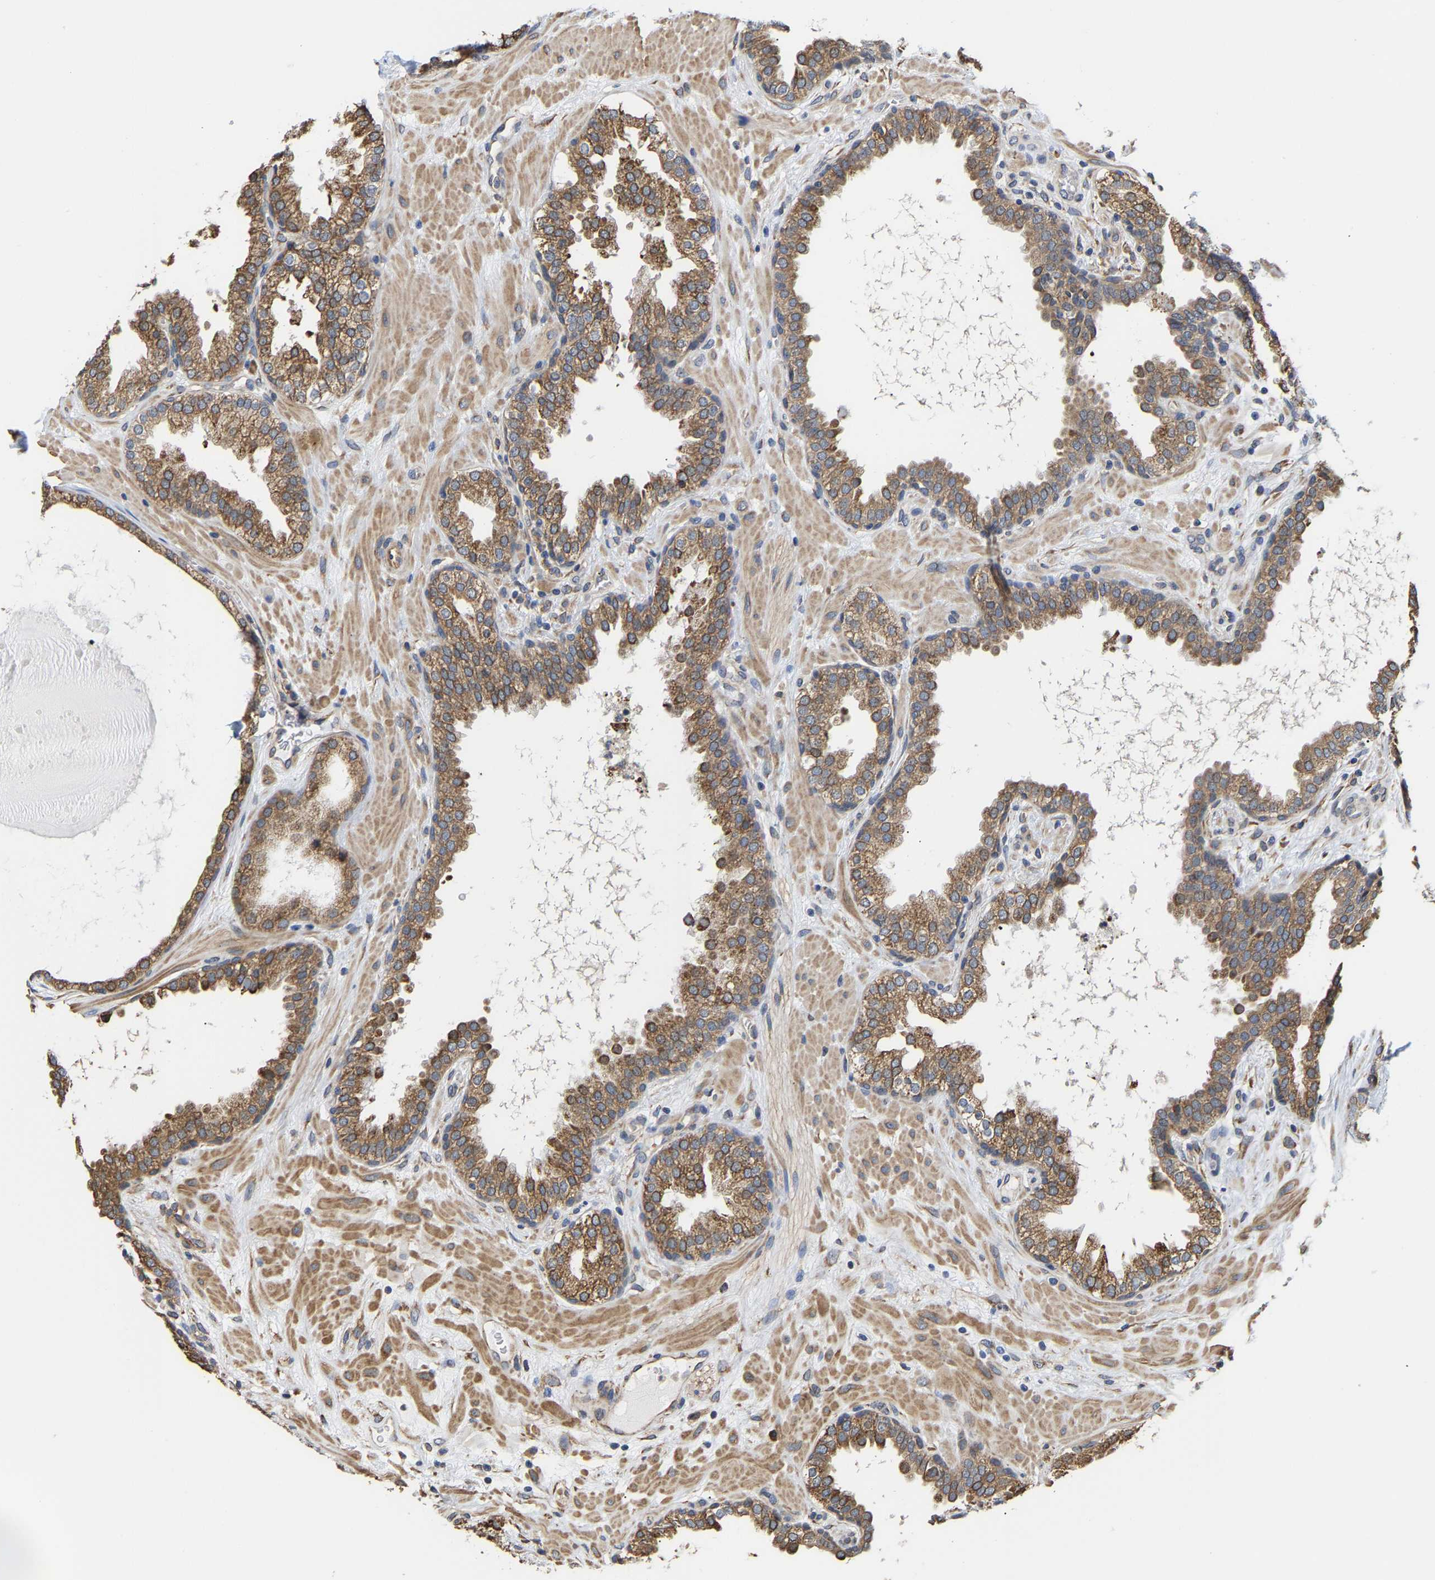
{"staining": {"intensity": "moderate", "quantity": ">75%", "location": "cytoplasmic/membranous"}, "tissue": "prostate", "cell_type": "Glandular cells", "image_type": "normal", "snomed": [{"axis": "morphology", "description": "Normal tissue, NOS"}, {"axis": "topography", "description": "Prostate"}], "caption": "DAB (3,3'-diaminobenzidine) immunohistochemical staining of unremarkable prostate displays moderate cytoplasmic/membranous protein staining in approximately >75% of glandular cells.", "gene": "ARAP1", "patient": {"sex": "male", "age": 51}}